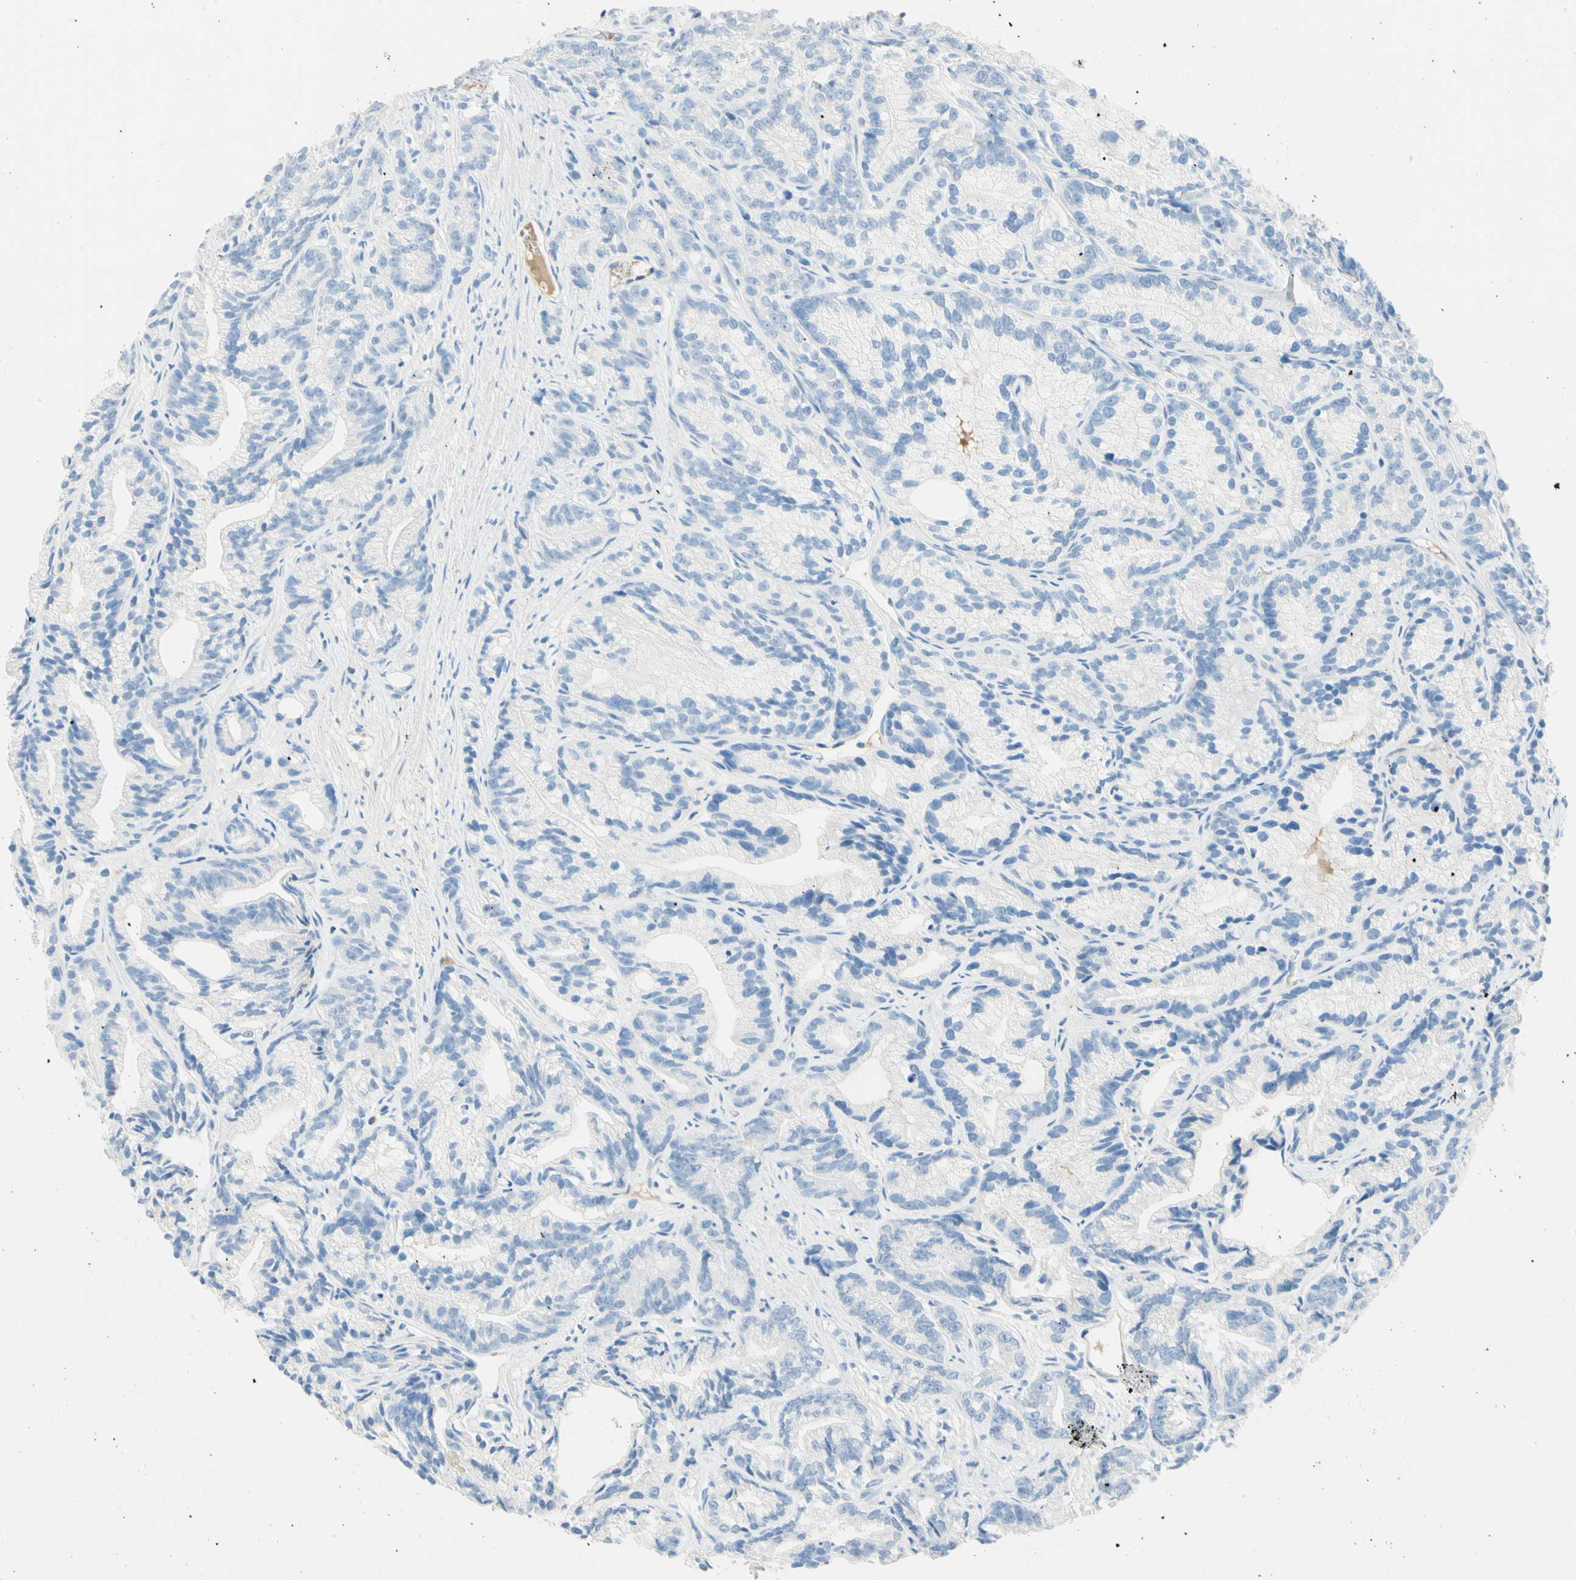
{"staining": {"intensity": "negative", "quantity": "none", "location": "none"}, "tissue": "prostate cancer", "cell_type": "Tumor cells", "image_type": "cancer", "snomed": [{"axis": "morphology", "description": "Adenocarcinoma, Low grade"}, {"axis": "topography", "description": "Prostate"}], "caption": "The IHC micrograph has no significant staining in tumor cells of low-grade adenocarcinoma (prostate) tissue.", "gene": "IL6ST", "patient": {"sex": "male", "age": 89}}